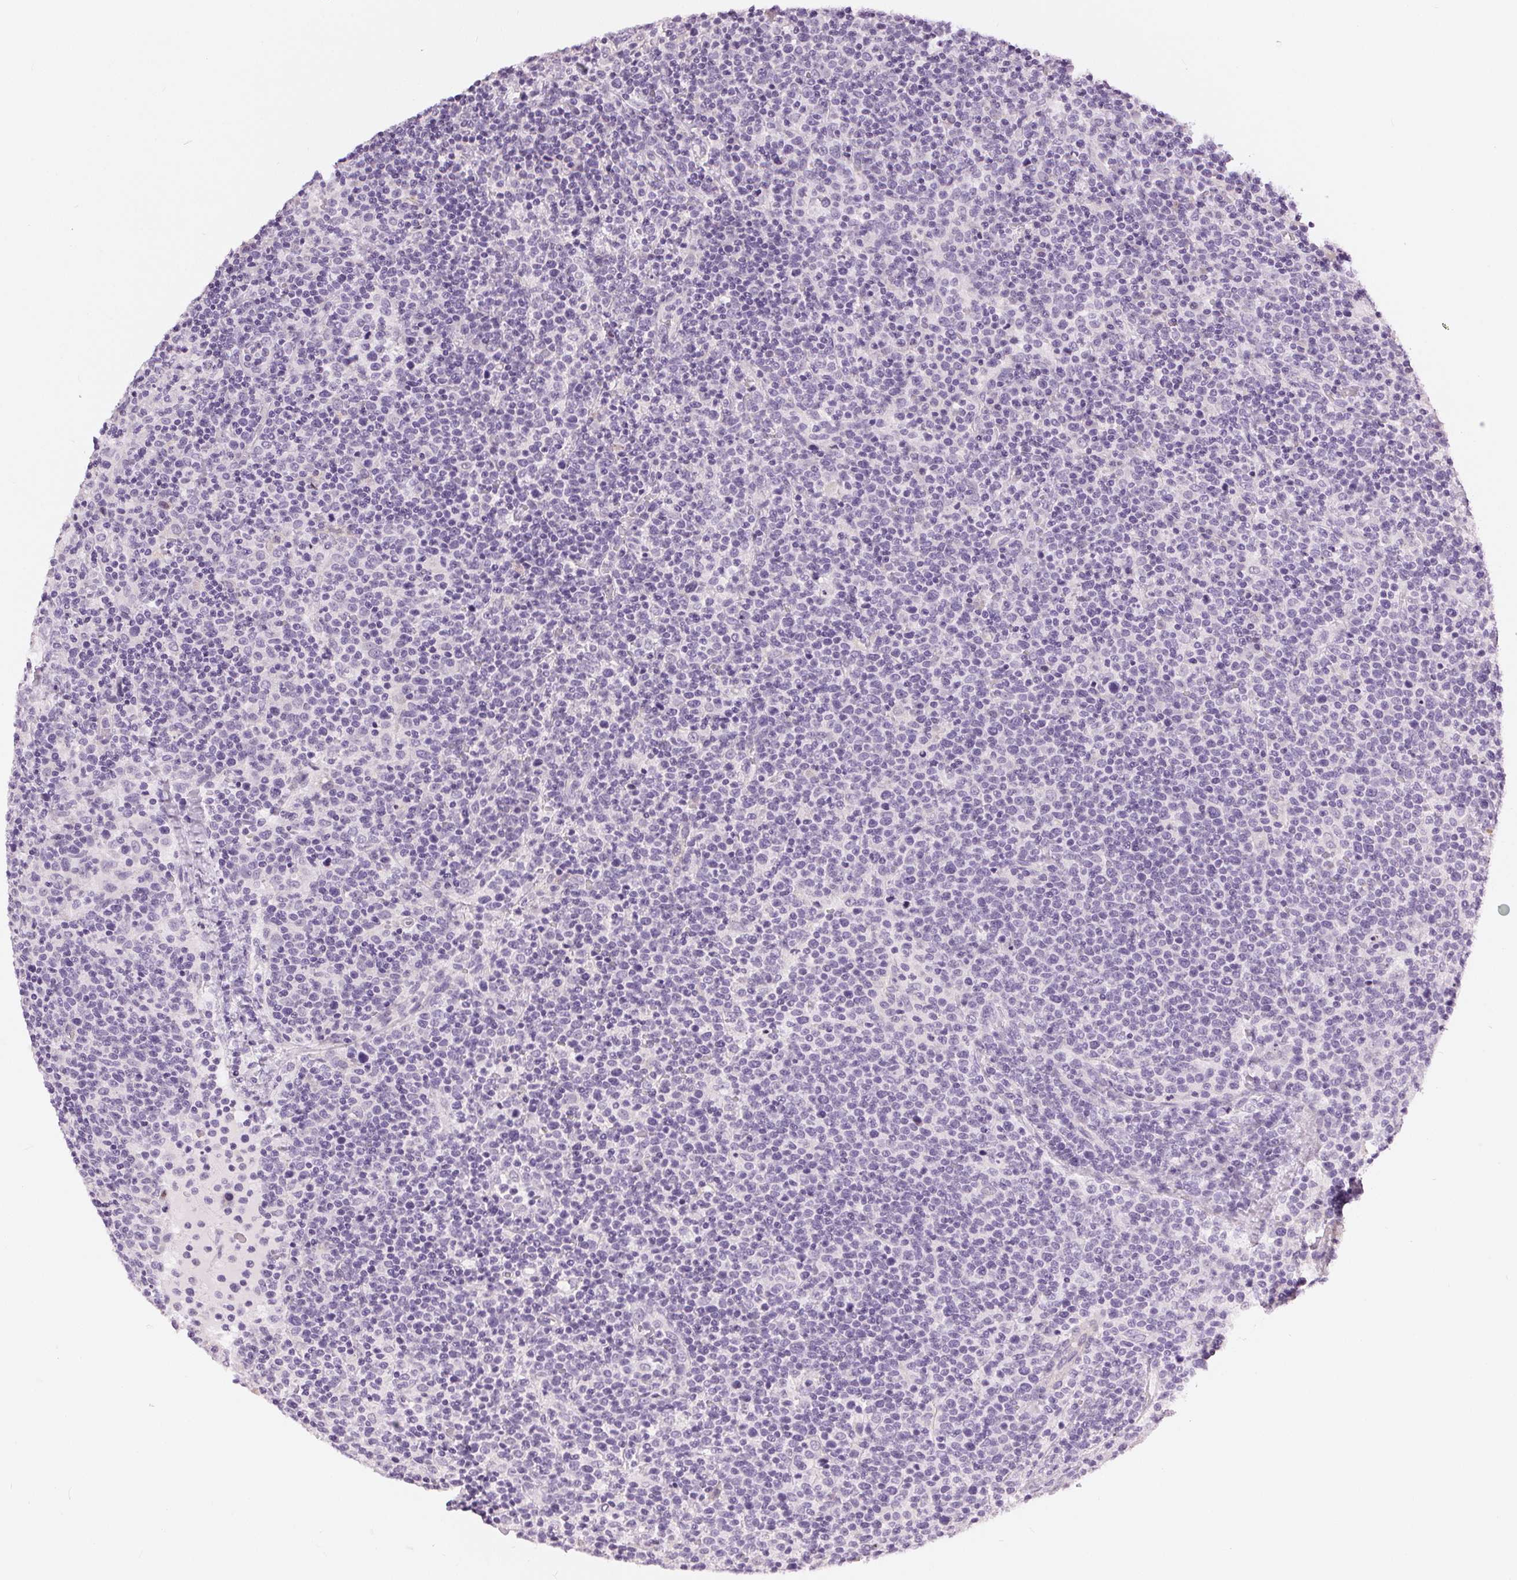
{"staining": {"intensity": "negative", "quantity": "none", "location": "none"}, "tissue": "lymphoma", "cell_type": "Tumor cells", "image_type": "cancer", "snomed": [{"axis": "morphology", "description": "Malignant lymphoma, non-Hodgkin's type, High grade"}, {"axis": "topography", "description": "Lymph node"}], "caption": "Tumor cells show no significant positivity in lymphoma.", "gene": "MISP", "patient": {"sex": "male", "age": 61}}